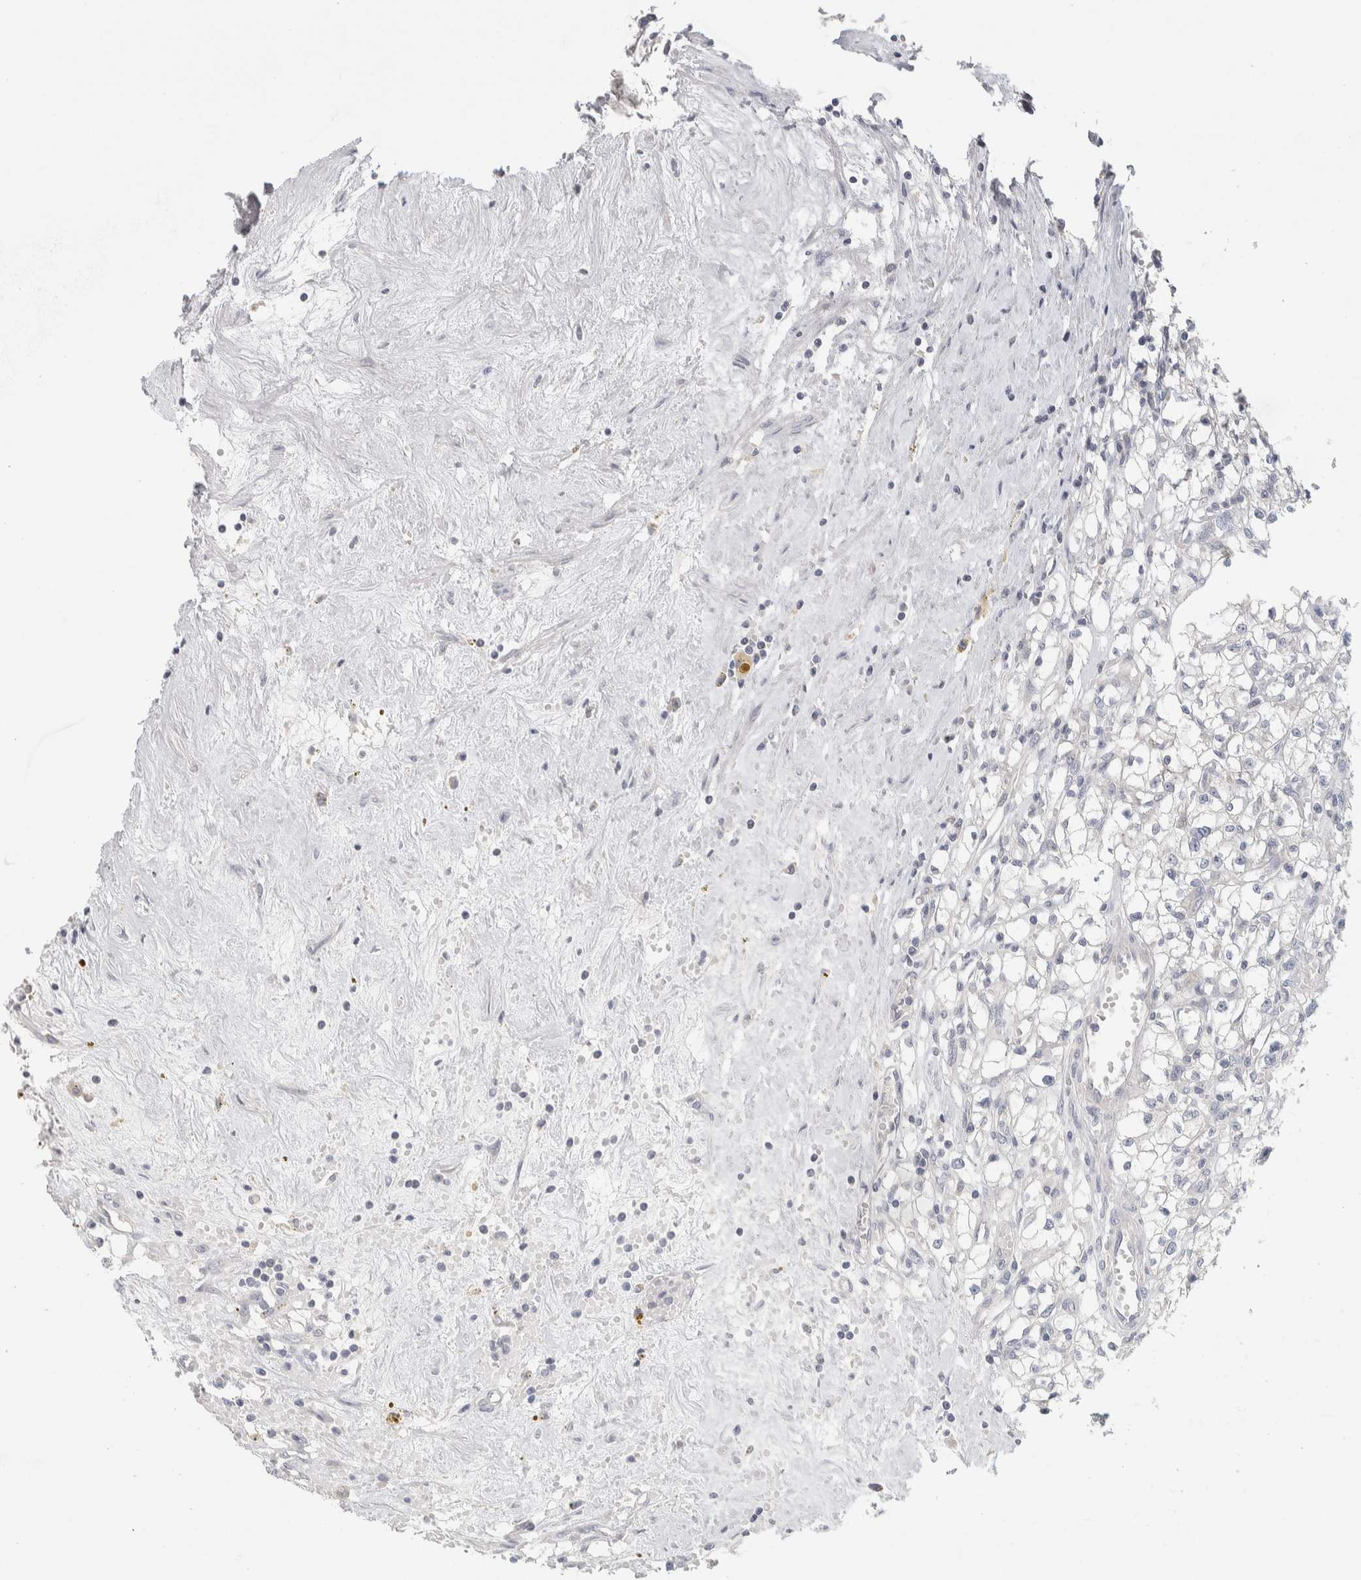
{"staining": {"intensity": "negative", "quantity": "none", "location": "none"}, "tissue": "renal cancer", "cell_type": "Tumor cells", "image_type": "cancer", "snomed": [{"axis": "morphology", "description": "Adenocarcinoma, NOS"}, {"axis": "topography", "description": "Kidney"}], "caption": "A photomicrograph of human renal adenocarcinoma is negative for staining in tumor cells.", "gene": "DCXR", "patient": {"sex": "male", "age": 56}}